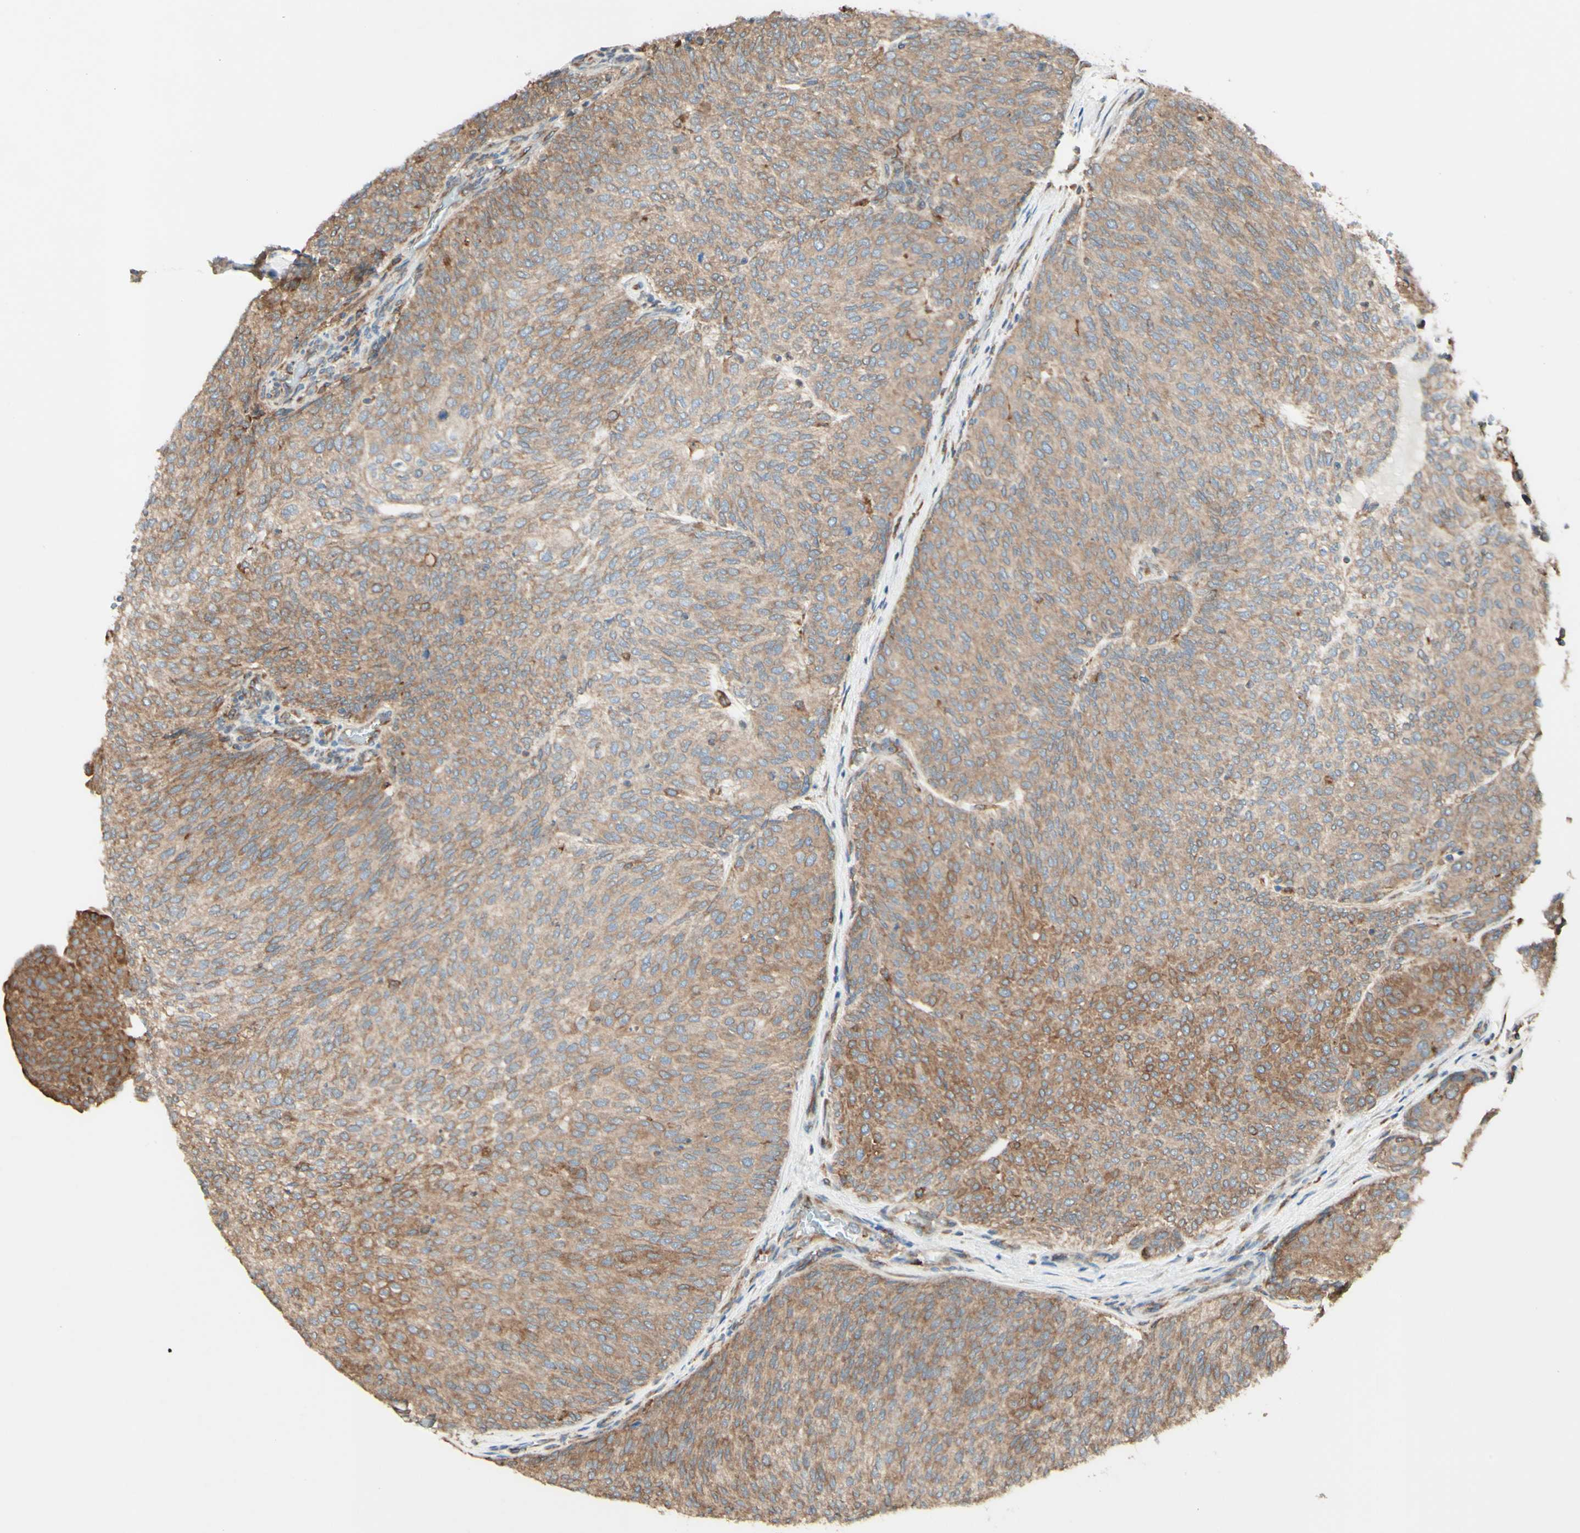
{"staining": {"intensity": "weak", "quantity": ">75%", "location": "cytoplasmic/membranous"}, "tissue": "urothelial cancer", "cell_type": "Tumor cells", "image_type": "cancer", "snomed": [{"axis": "morphology", "description": "Urothelial carcinoma, Low grade"}, {"axis": "topography", "description": "Urinary bladder"}], "caption": "This micrograph displays low-grade urothelial carcinoma stained with immunohistochemistry (IHC) to label a protein in brown. The cytoplasmic/membranous of tumor cells show weak positivity for the protein. Nuclei are counter-stained blue.", "gene": "DNAJB11", "patient": {"sex": "female", "age": 79}}